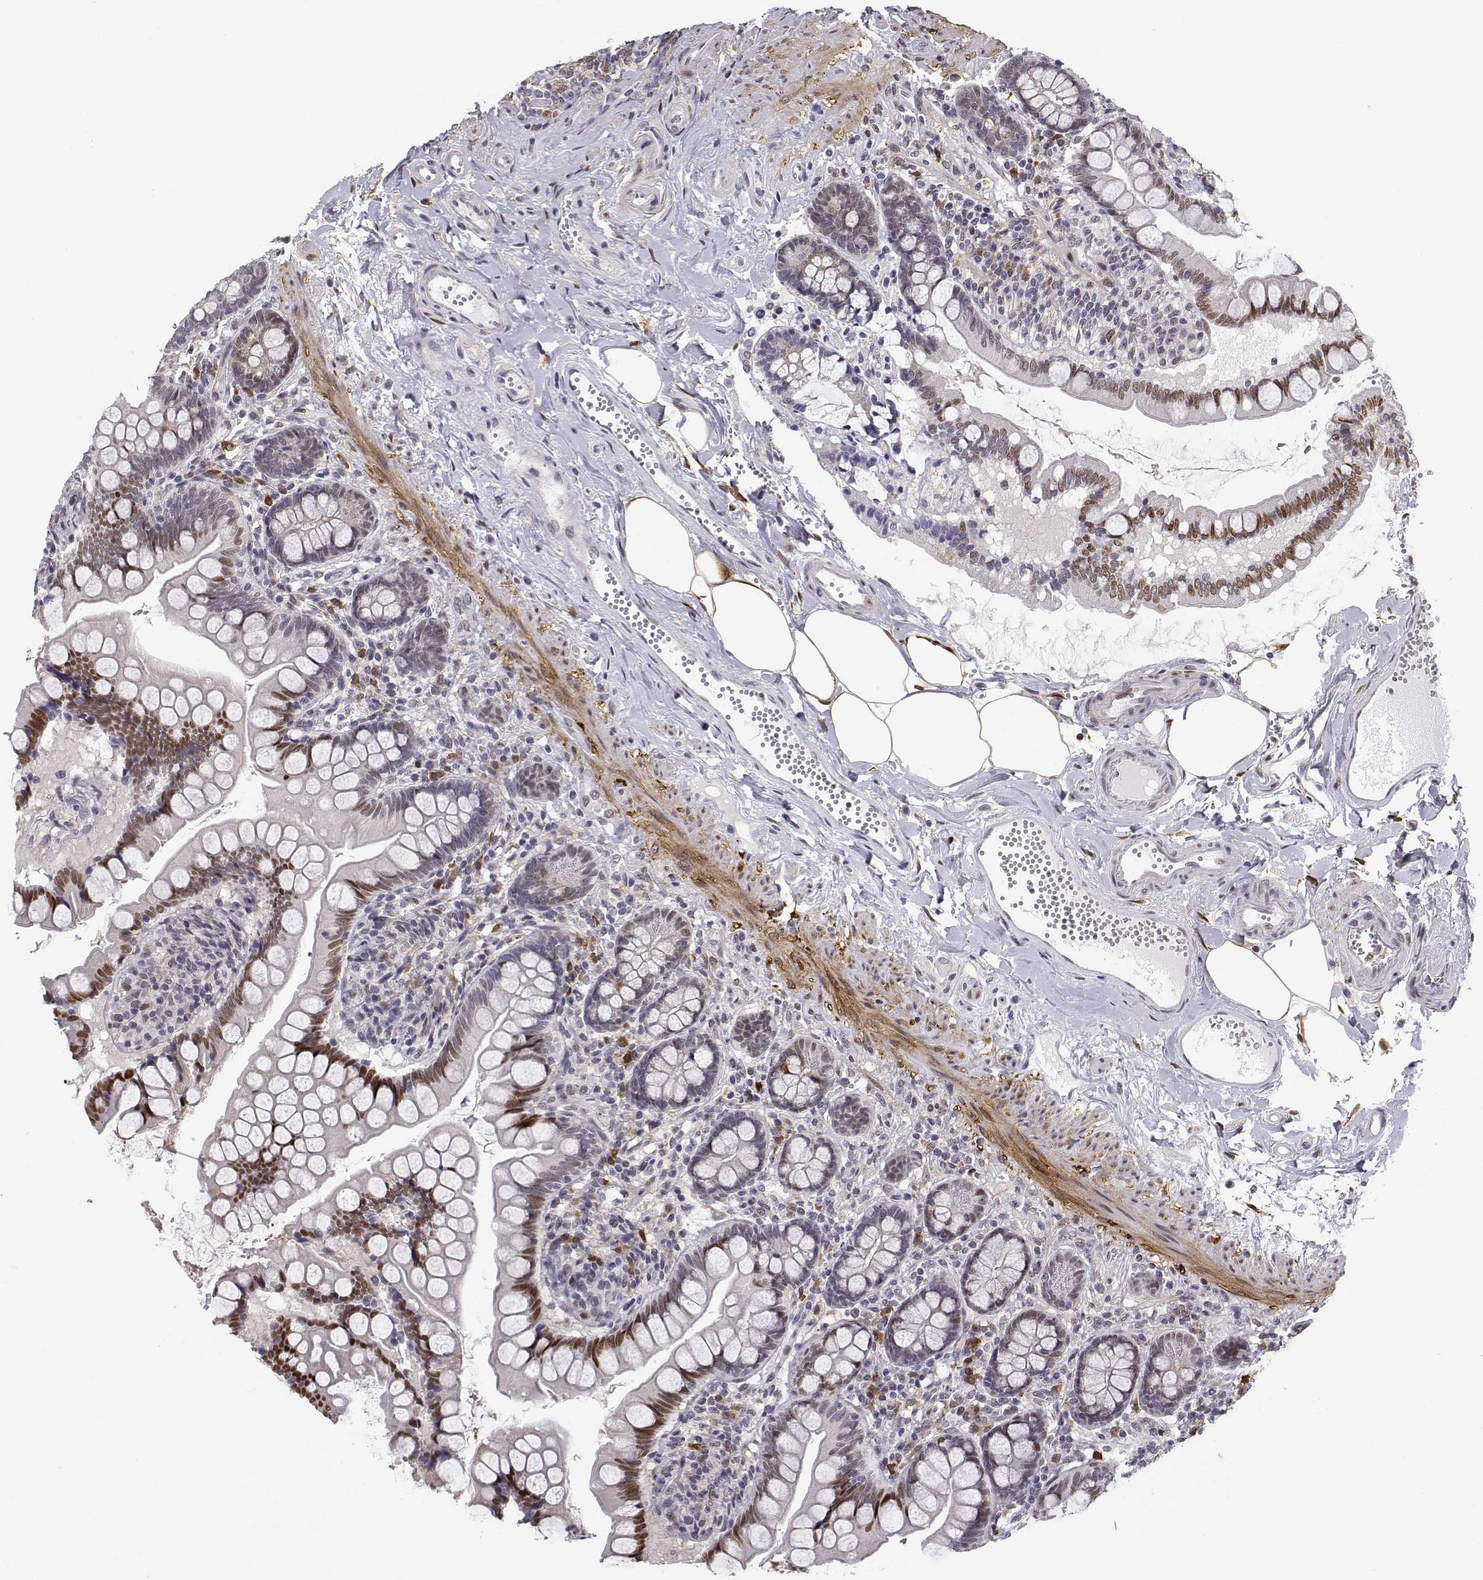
{"staining": {"intensity": "strong", "quantity": "25%-75%", "location": "nuclear"}, "tissue": "small intestine", "cell_type": "Glandular cells", "image_type": "normal", "snomed": [{"axis": "morphology", "description": "Normal tissue, NOS"}, {"axis": "topography", "description": "Small intestine"}], "caption": "This photomicrograph demonstrates immunohistochemistry staining of unremarkable small intestine, with high strong nuclear expression in approximately 25%-75% of glandular cells.", "gene": "PHGDH", "patient": {"sex": "female", "age": 56}}